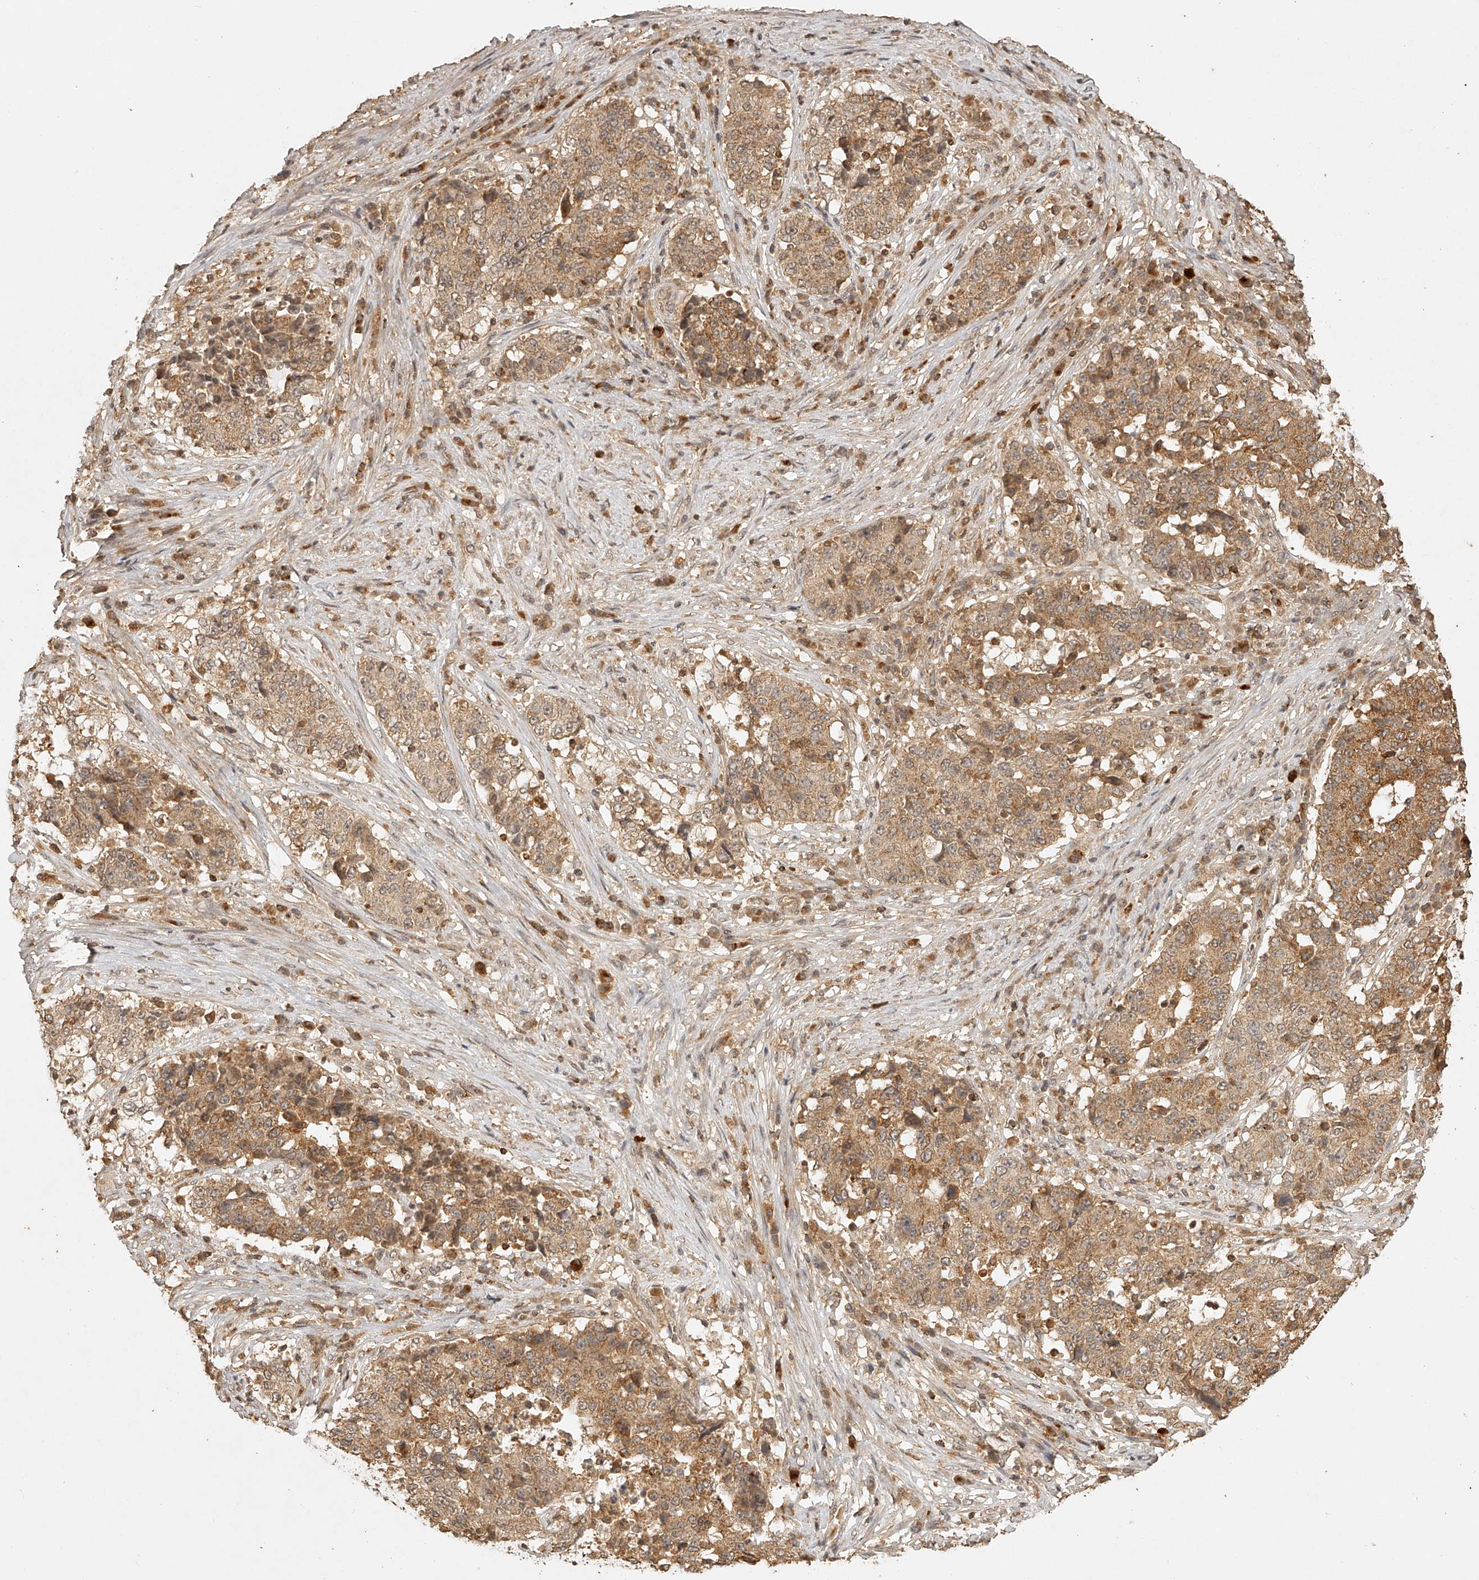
{"staining": {"intensity": "moderate", "quantity": ">75%", "location": "cytoplasmic/membranous"}, "tissue": "stomach cancer", "cell_type": "Tumor cells", "image_type": "cancer", "snomed": [{"axis": "morphology", "description": "Adenocarcinoma, NOS"}, {"axis": "topography", "description": "Stomach"}], "caption": "Immunohistochemical staining of stomach cancer displays moderate cytoplasmic/membranous protein positivity in approximately >75% of tumor cells. Nuclei are stained in blue.", "gene": "BCL2L11", "patient": {"sex": "male", "age": 59}}